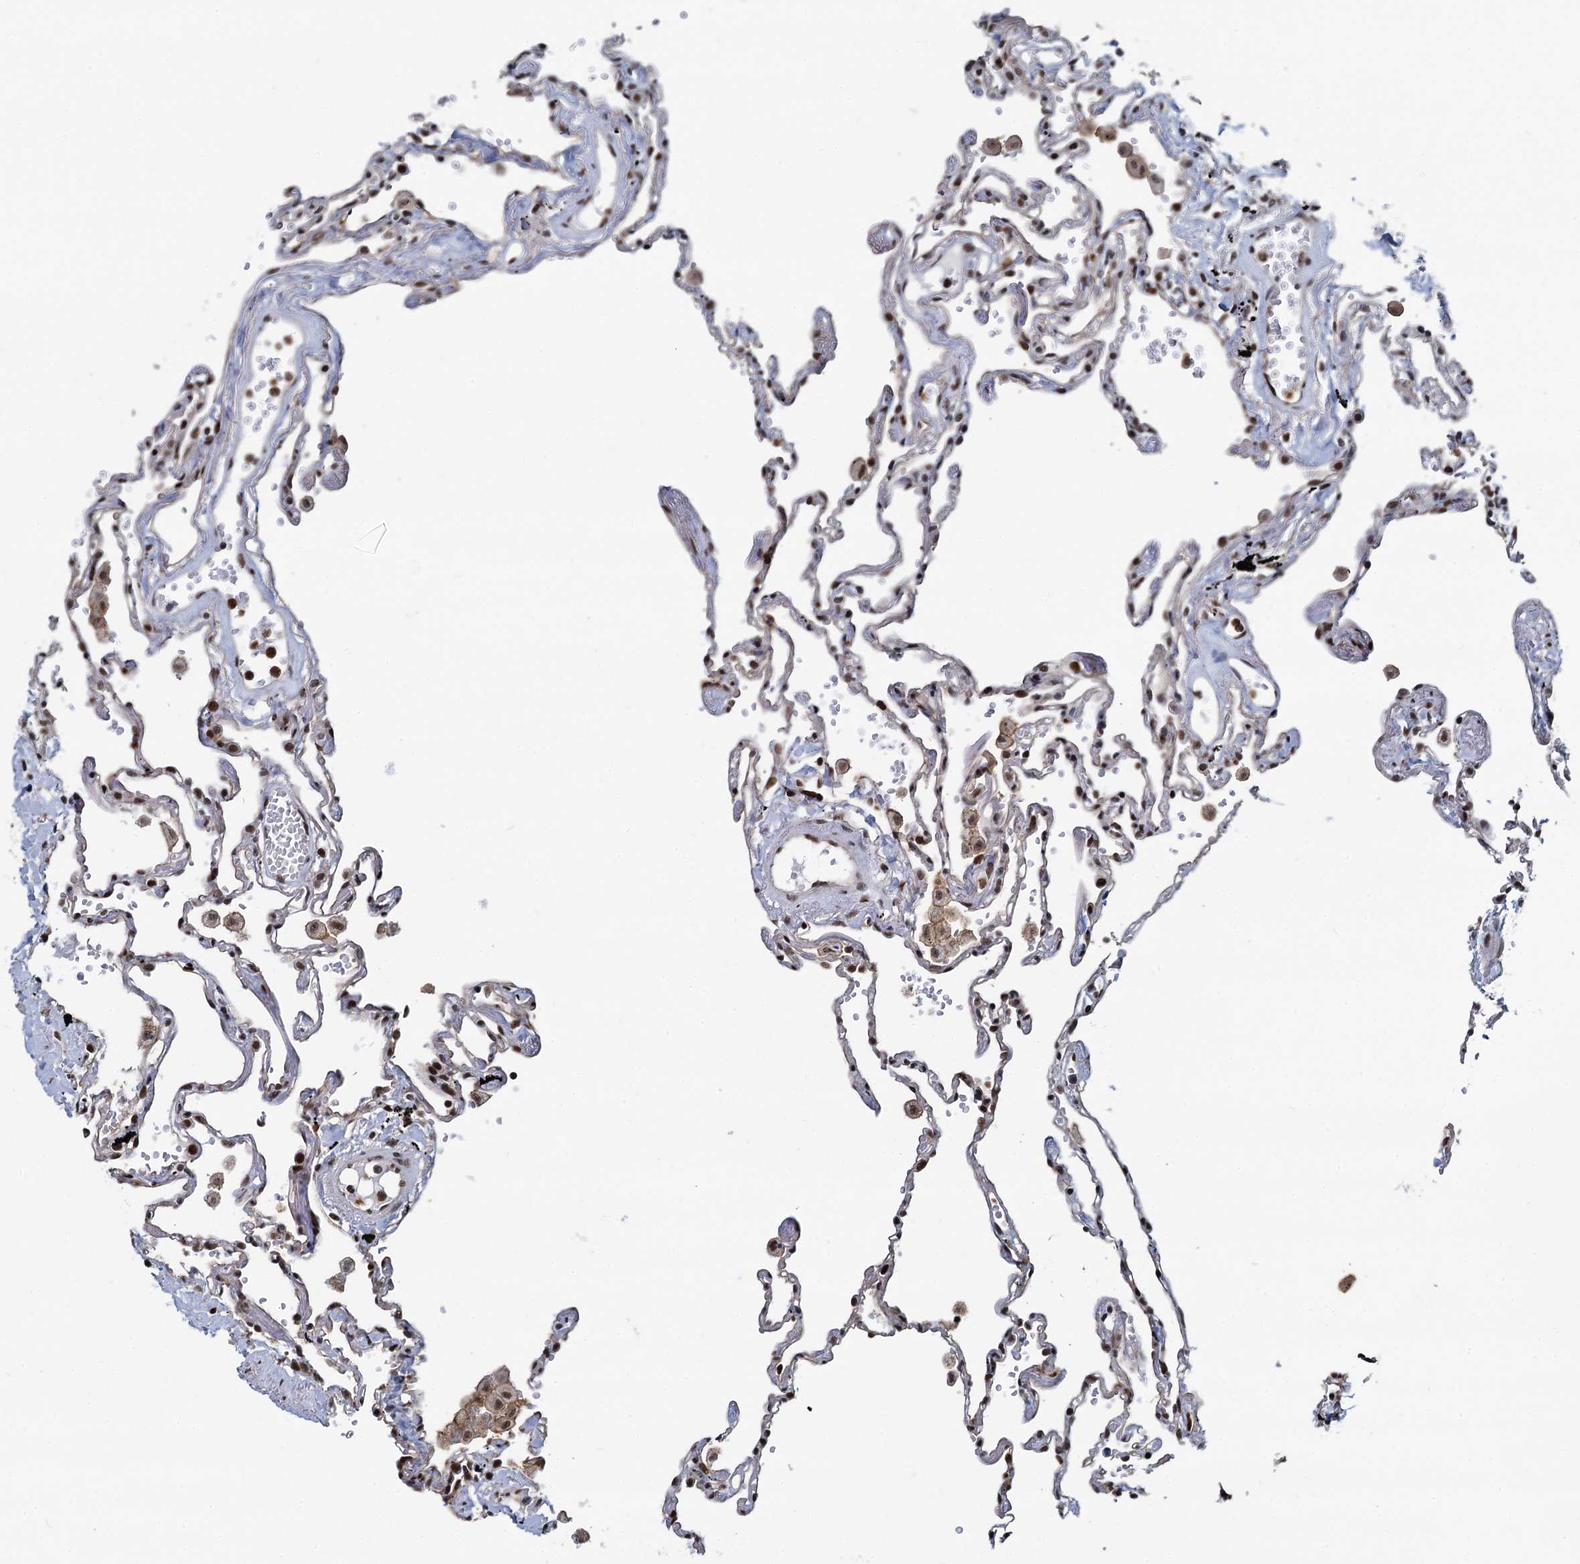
{"staining": {"intensity": "weak", "quantity": "25%-75%", "location": "cytoplasmic/membranous,nuclear"}, "tissue": "lung", "cell_type": "Alveolar cells", "image_type": "normal", "snomed": [{"axis": "morphology", "description": "Normal tissue, NOS"}, {"axis": "topography", "description": "Lung"}], "caption": "Immunohistochemical staining of benign human lung displays 25%-75% levels of weak cytoplasmic/membranous,nuclear protein positivity in about 25%-75% of alveolar cells.", "gene": "ANKRD49", "patient": {"sex": "female", "age": 67}}